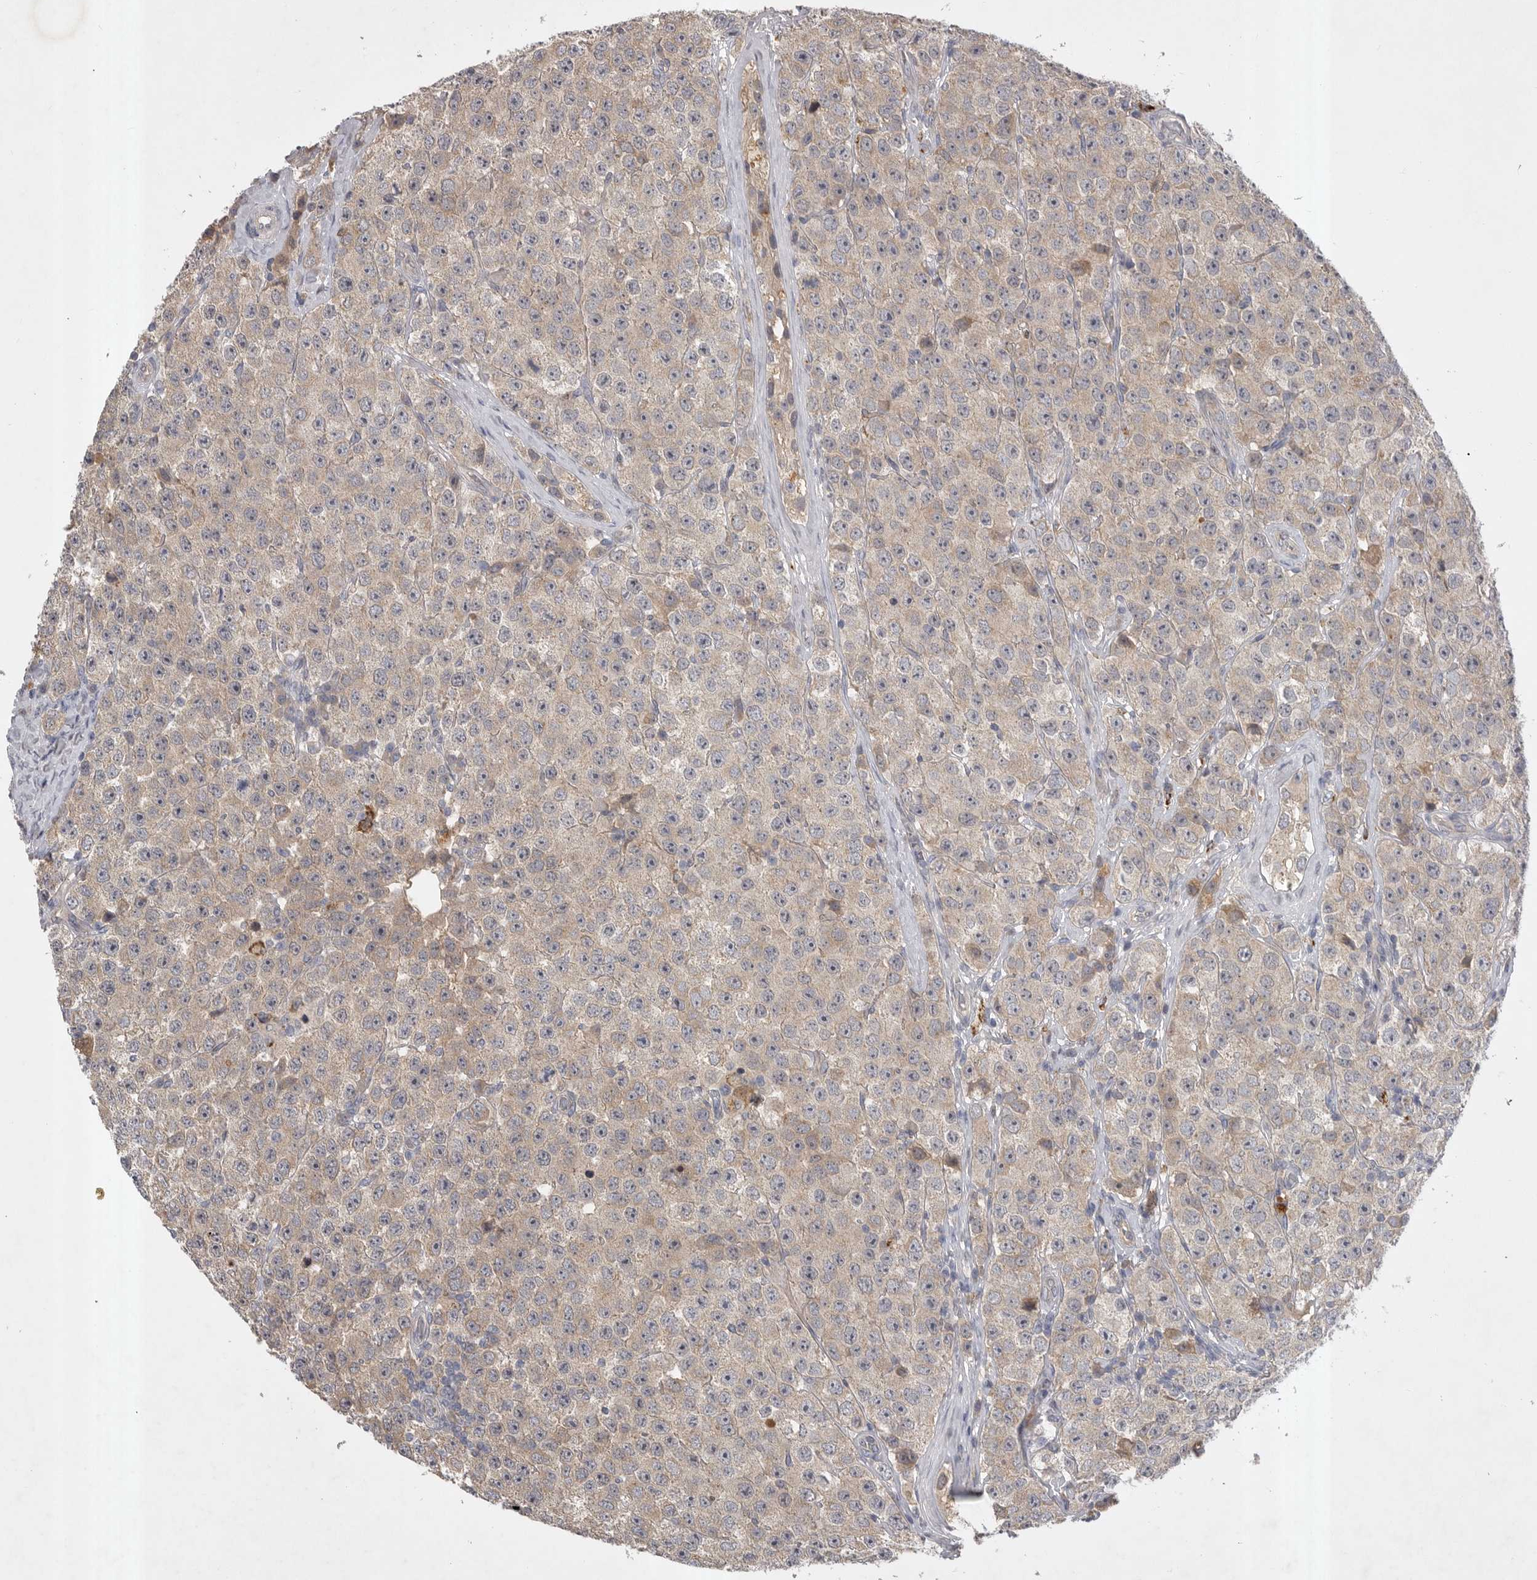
{"staining": {"intensity": "weak", "quantity": "<25%", "location": "cytoplasmic/membranous"}, "tissue": "testis cancer", "cell_type": "Tumor cells", "image_type": "cancer", "snomed": [{"axis": "morphology", "description": "Seminoma, NOS"}, {"axis": "morphology", "description": "Carcinoma, Embryonal, NOS"}, {"axis": "topography", "description": "Testis"}], "caption": "An IHC micrograph of testis embryonal carcinoma is shown. There is no staining in tumor cells of testis embryonal carcinoma. (Brightfield microscopy of DAB immunohistochemistry (IHC) at high magnification).", "gene": "DHDDS", "patient": {"sex": "male", "age": 28}}